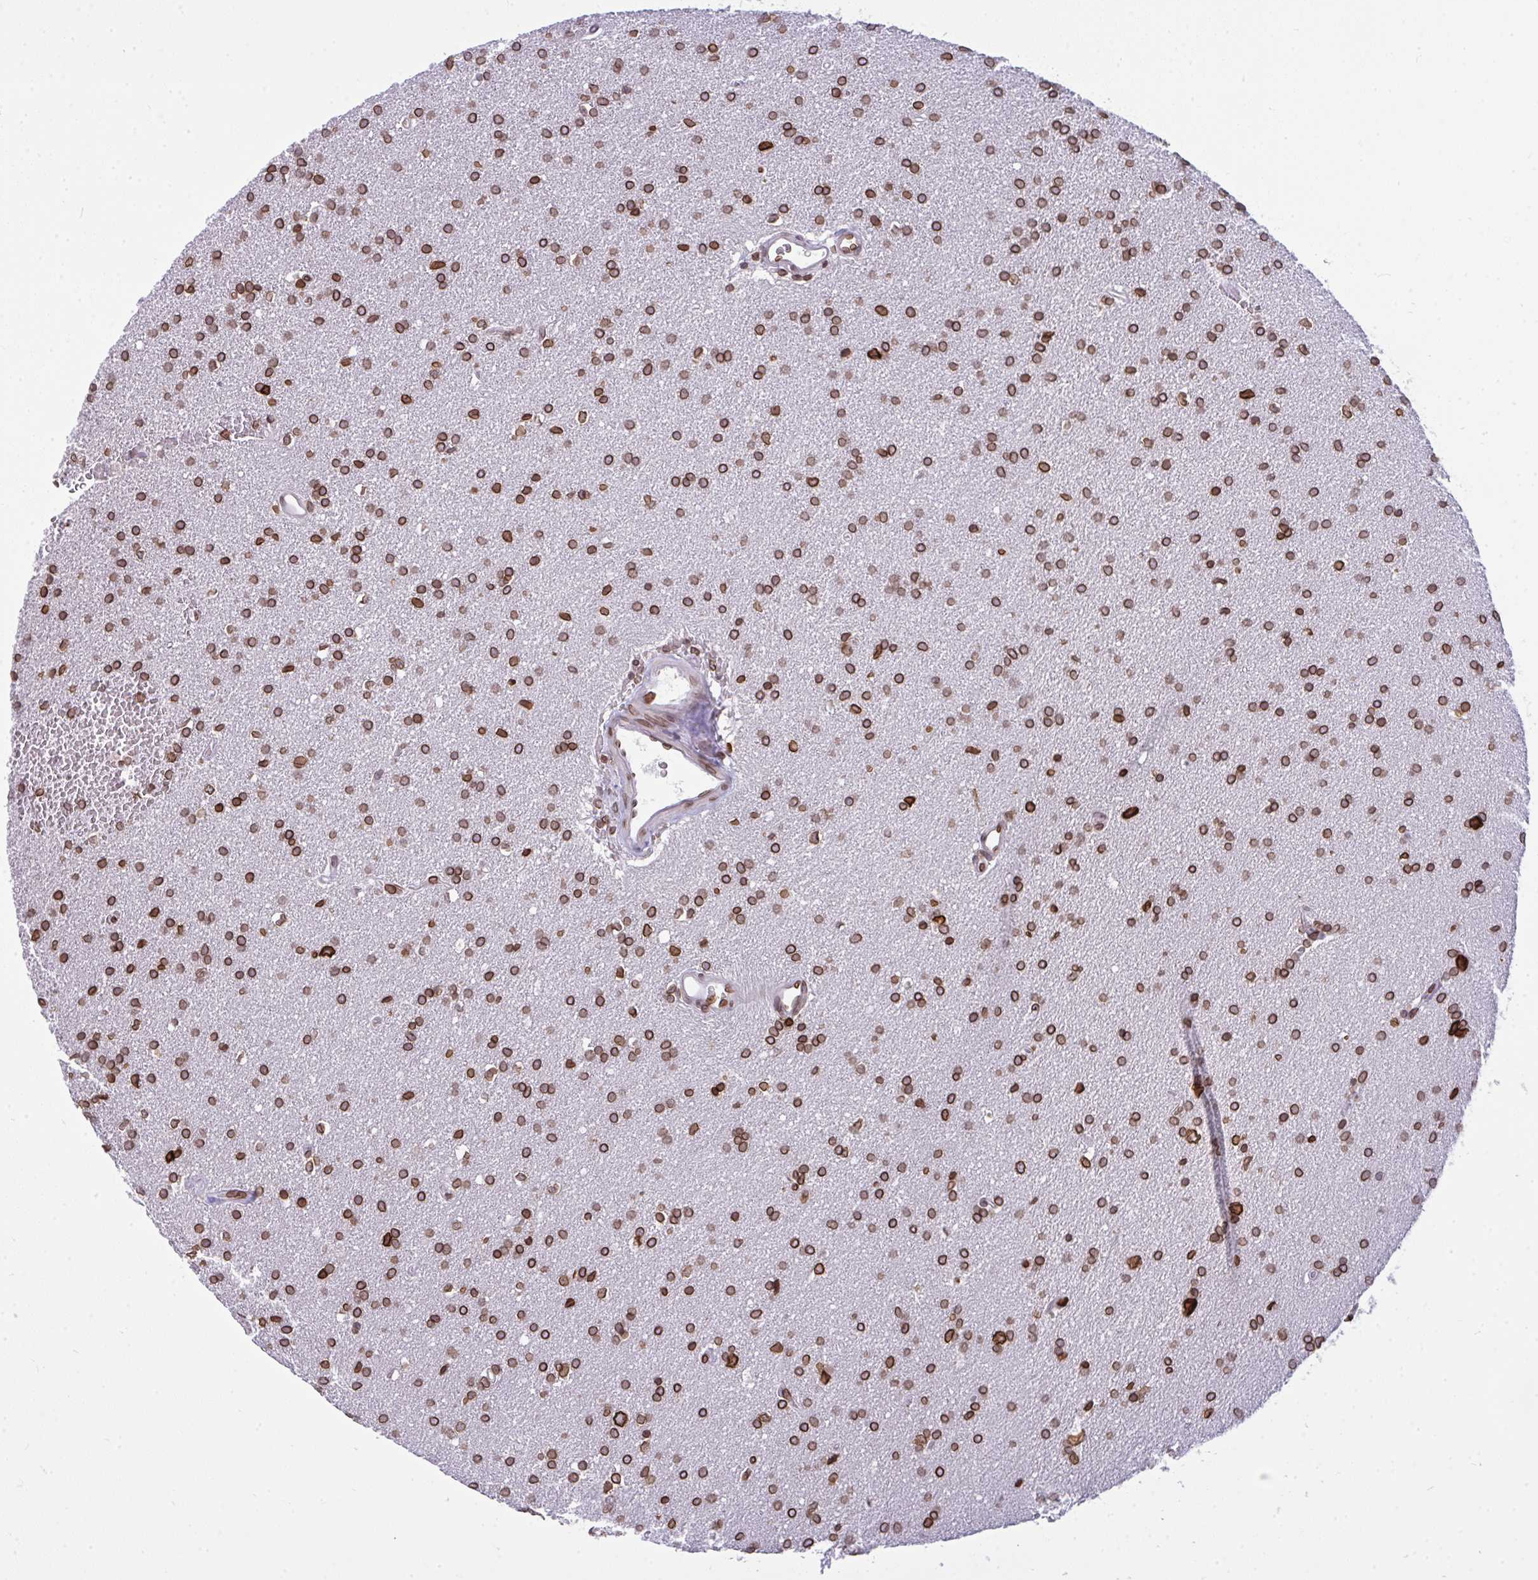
{"staining": {"intensity": "moderate", "quantity": ">75%", "location": "cytoplasmic/membranous,nuclear"}, "tissue": "glioma", "cell_type": "Tumor cells", "image_type": "cancer", "snomed": [{"axis": "morphology", "description": "Glioma, malignant, Low grade"}, {"axis": "topography", "description": "Brain"}], "caption": "Malignant low-grade glioma stained for a protein displays moderate cytoplasmic/membranous and nuclear positivity in tumor cells. The staining was performed using DAB (3,3'-diaminobenzidine) to visualize the protein expression in brown, while the nuclei were stained in blue with hematoxylin (Magnification: 20x).", "gene": "LMNB2", "patient": {"sex": "female", "age": 34}}